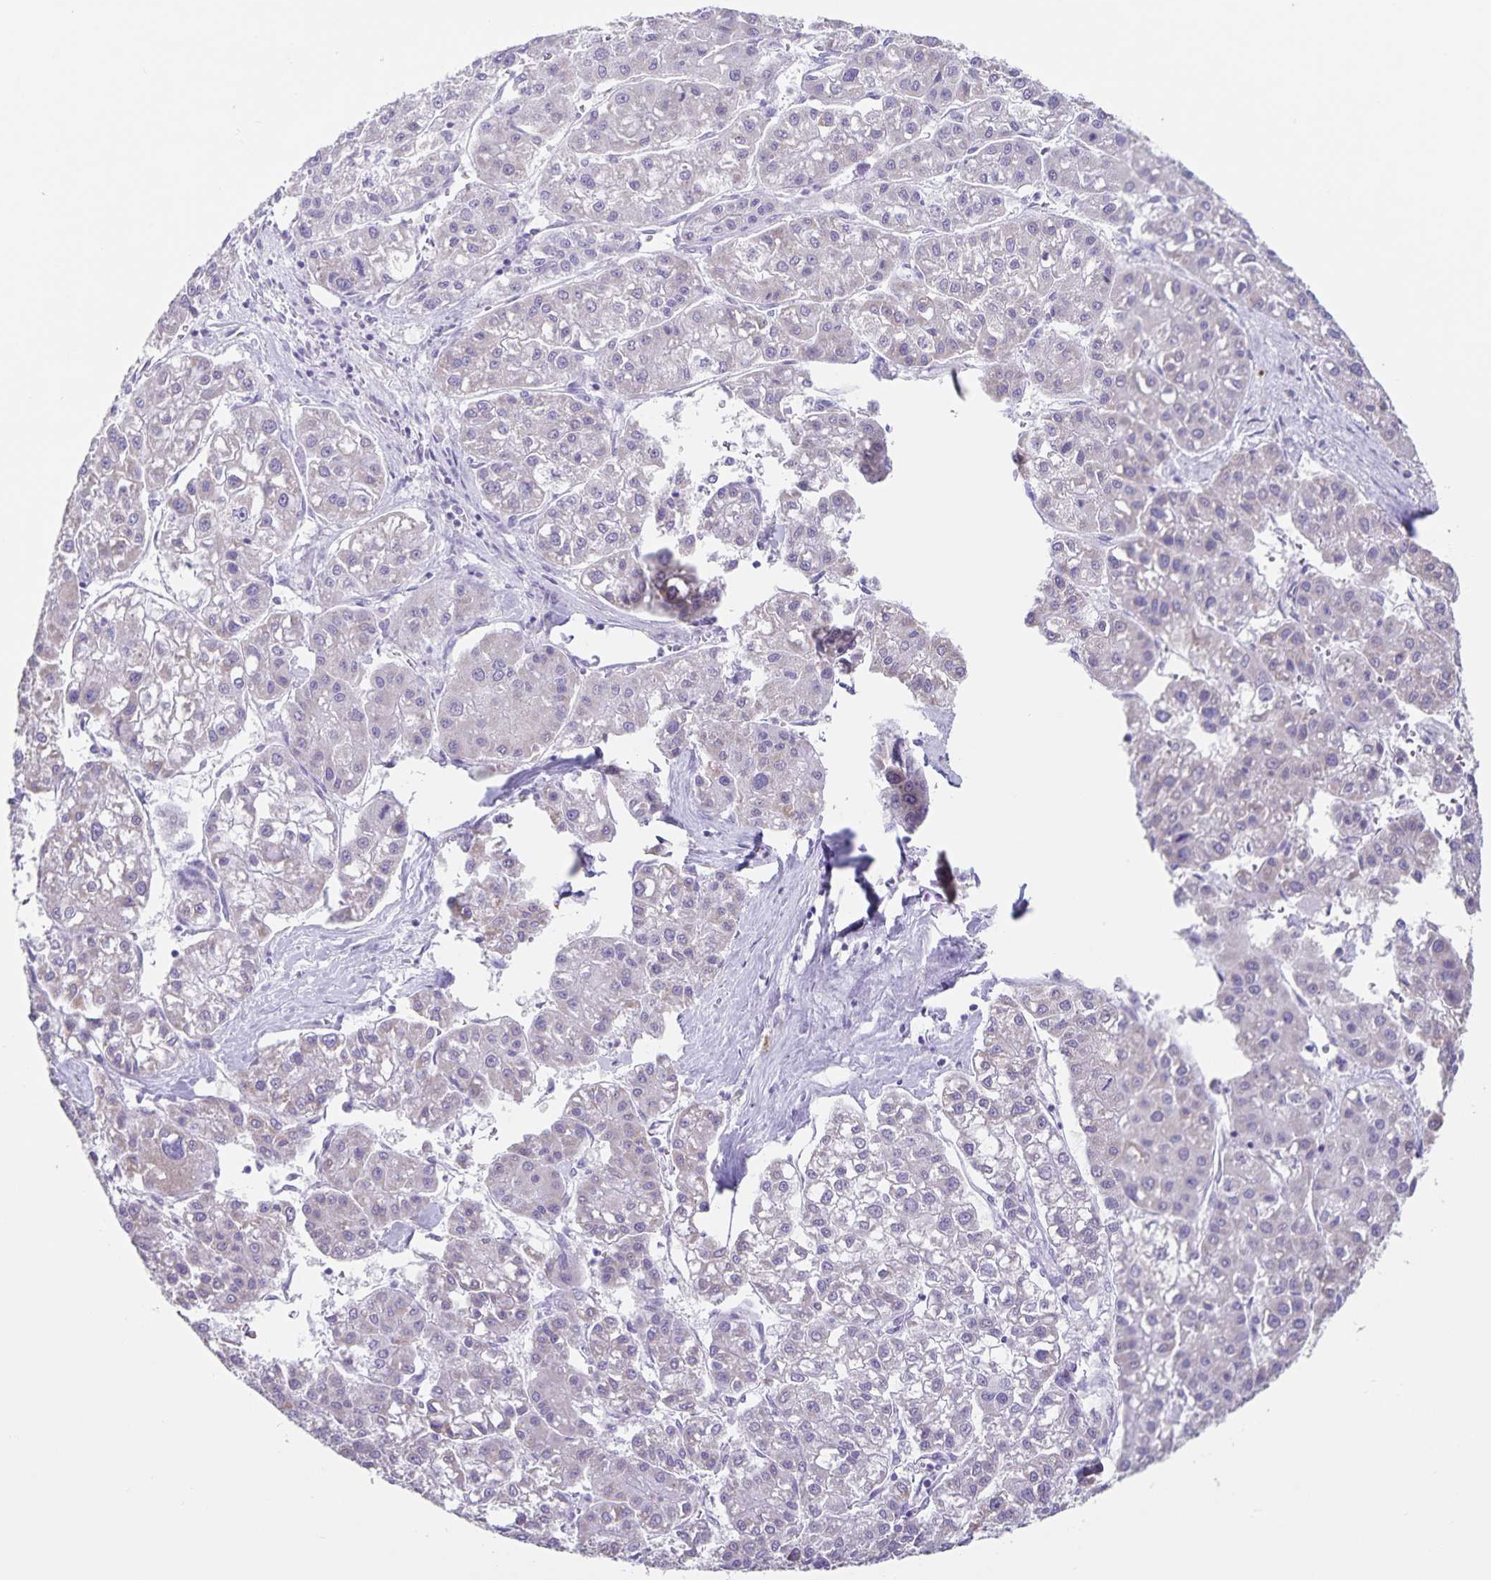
{"staining": {"intensity": "negative", "quantity": "none", "location": "none"}, "tissue": "liver cancer", "cell_type": "Tumor cells", "image_type": "cancer", "snomed": [{"axis": "morphology", "description": "Carcinoma, Hepatocellular, NOS"}, {"axis": "topography", "description": "Liver"}], "caption": "High magnification brightfield microscopy of liver cancer stained with DAB (brown) and counterstained with hematoxylin (blue): tumor cells show no significant staining.", "gene": "SYNM", "patient": {"sex": "male", "age": 73}}